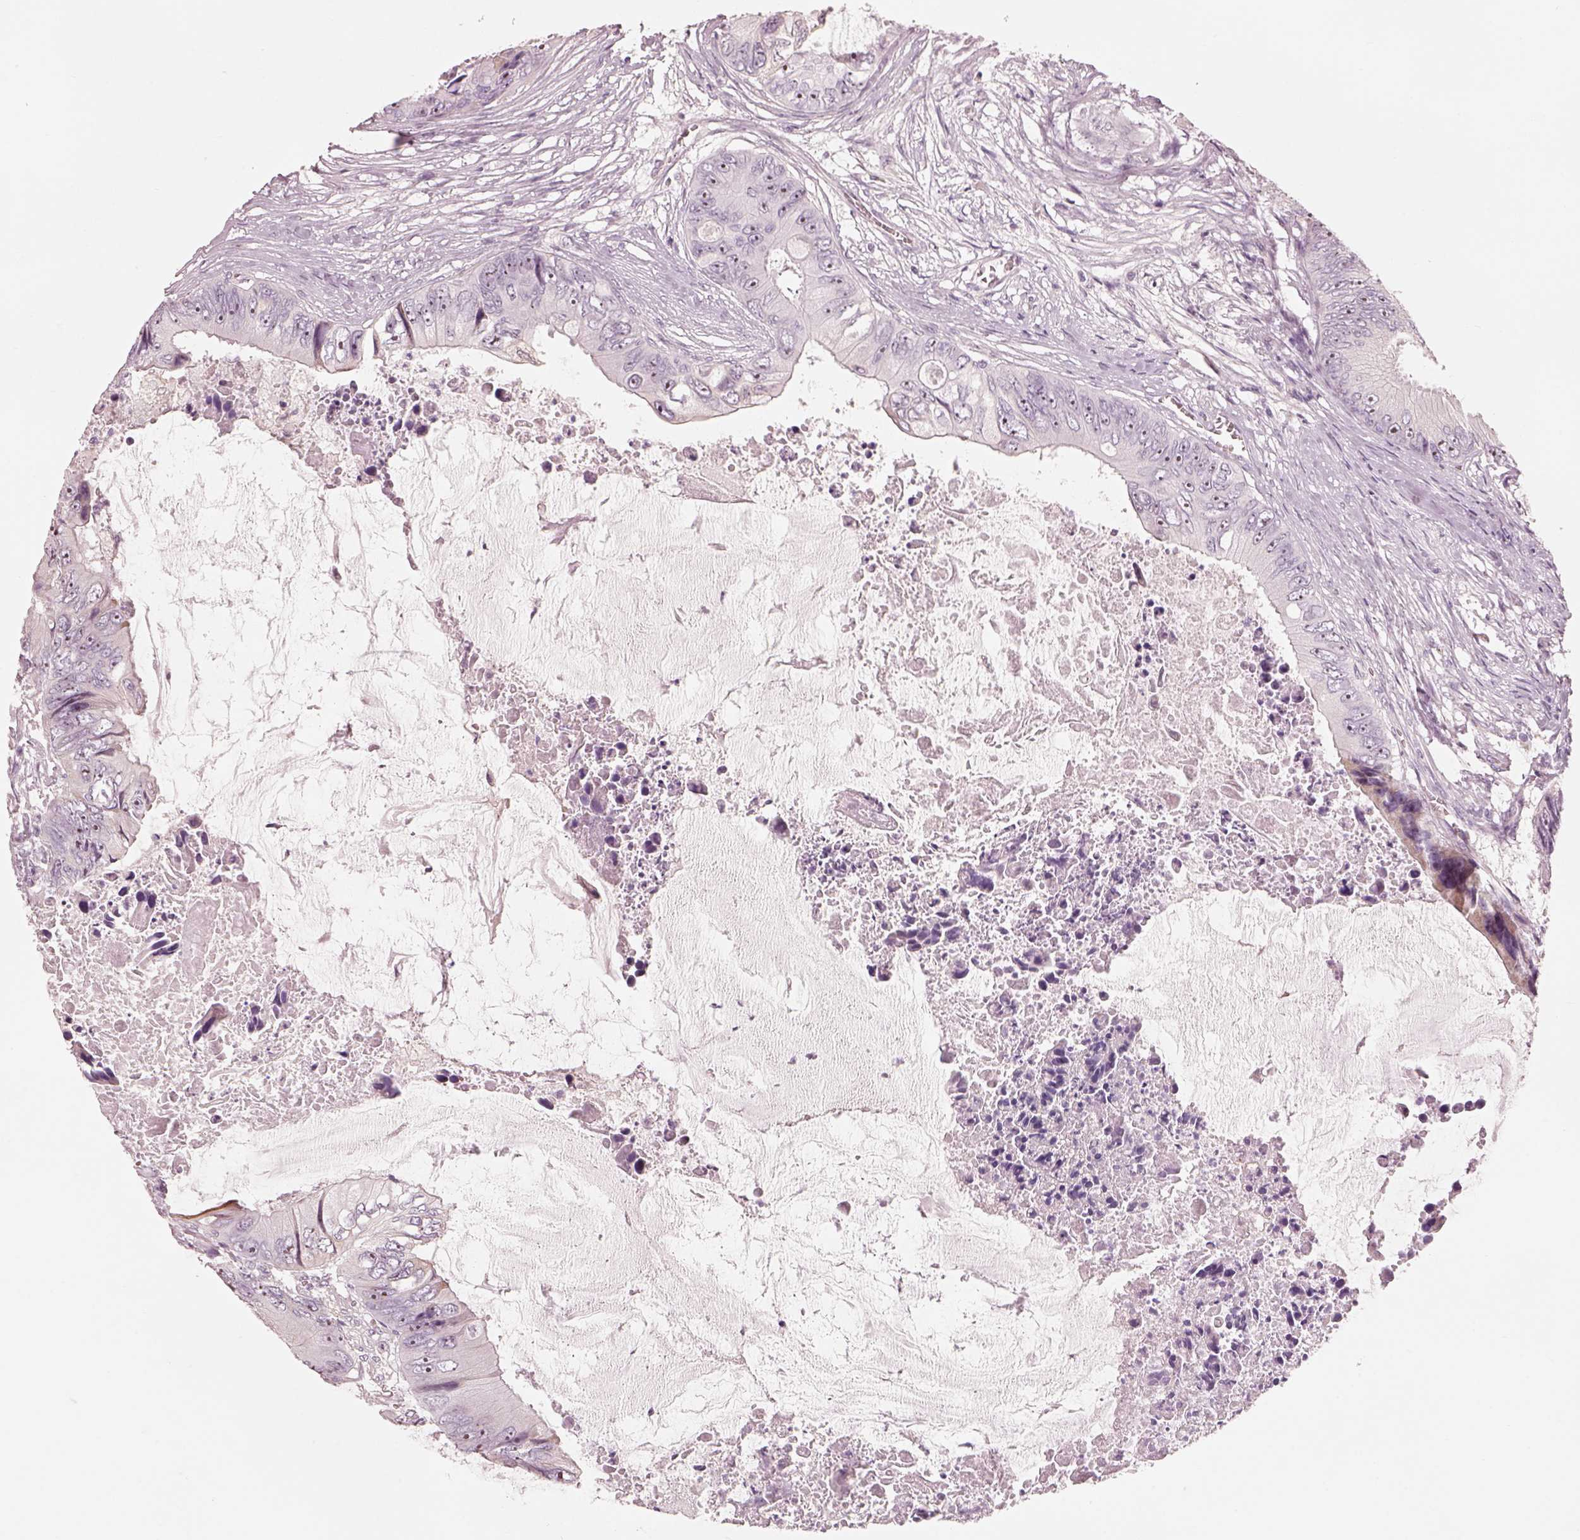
{"staining": {"intensity": "weak", "quantity": "25%-75%", "location": "nuclear"}, "tissue": "colorectal cancer", "cell_type": "Tumor cells", "image_type": "cancer", "snomed": [{"axis": "morphology", "description": "Adenocarcinoma, NOS"}, {"axis": "topography", "description": "Rectum"}], "caption": "Immunohistochemistry (IHC) of colorectal cancer (adenocarcinoma) demonstrates low levels of weak nuclear expression in about 25%-75% of tumor cells. (brown staining indicates protein expression, while blue staining denotes nuclei).", "gene": "CDS1", "patient": {"sex": "male", "age": 63}}